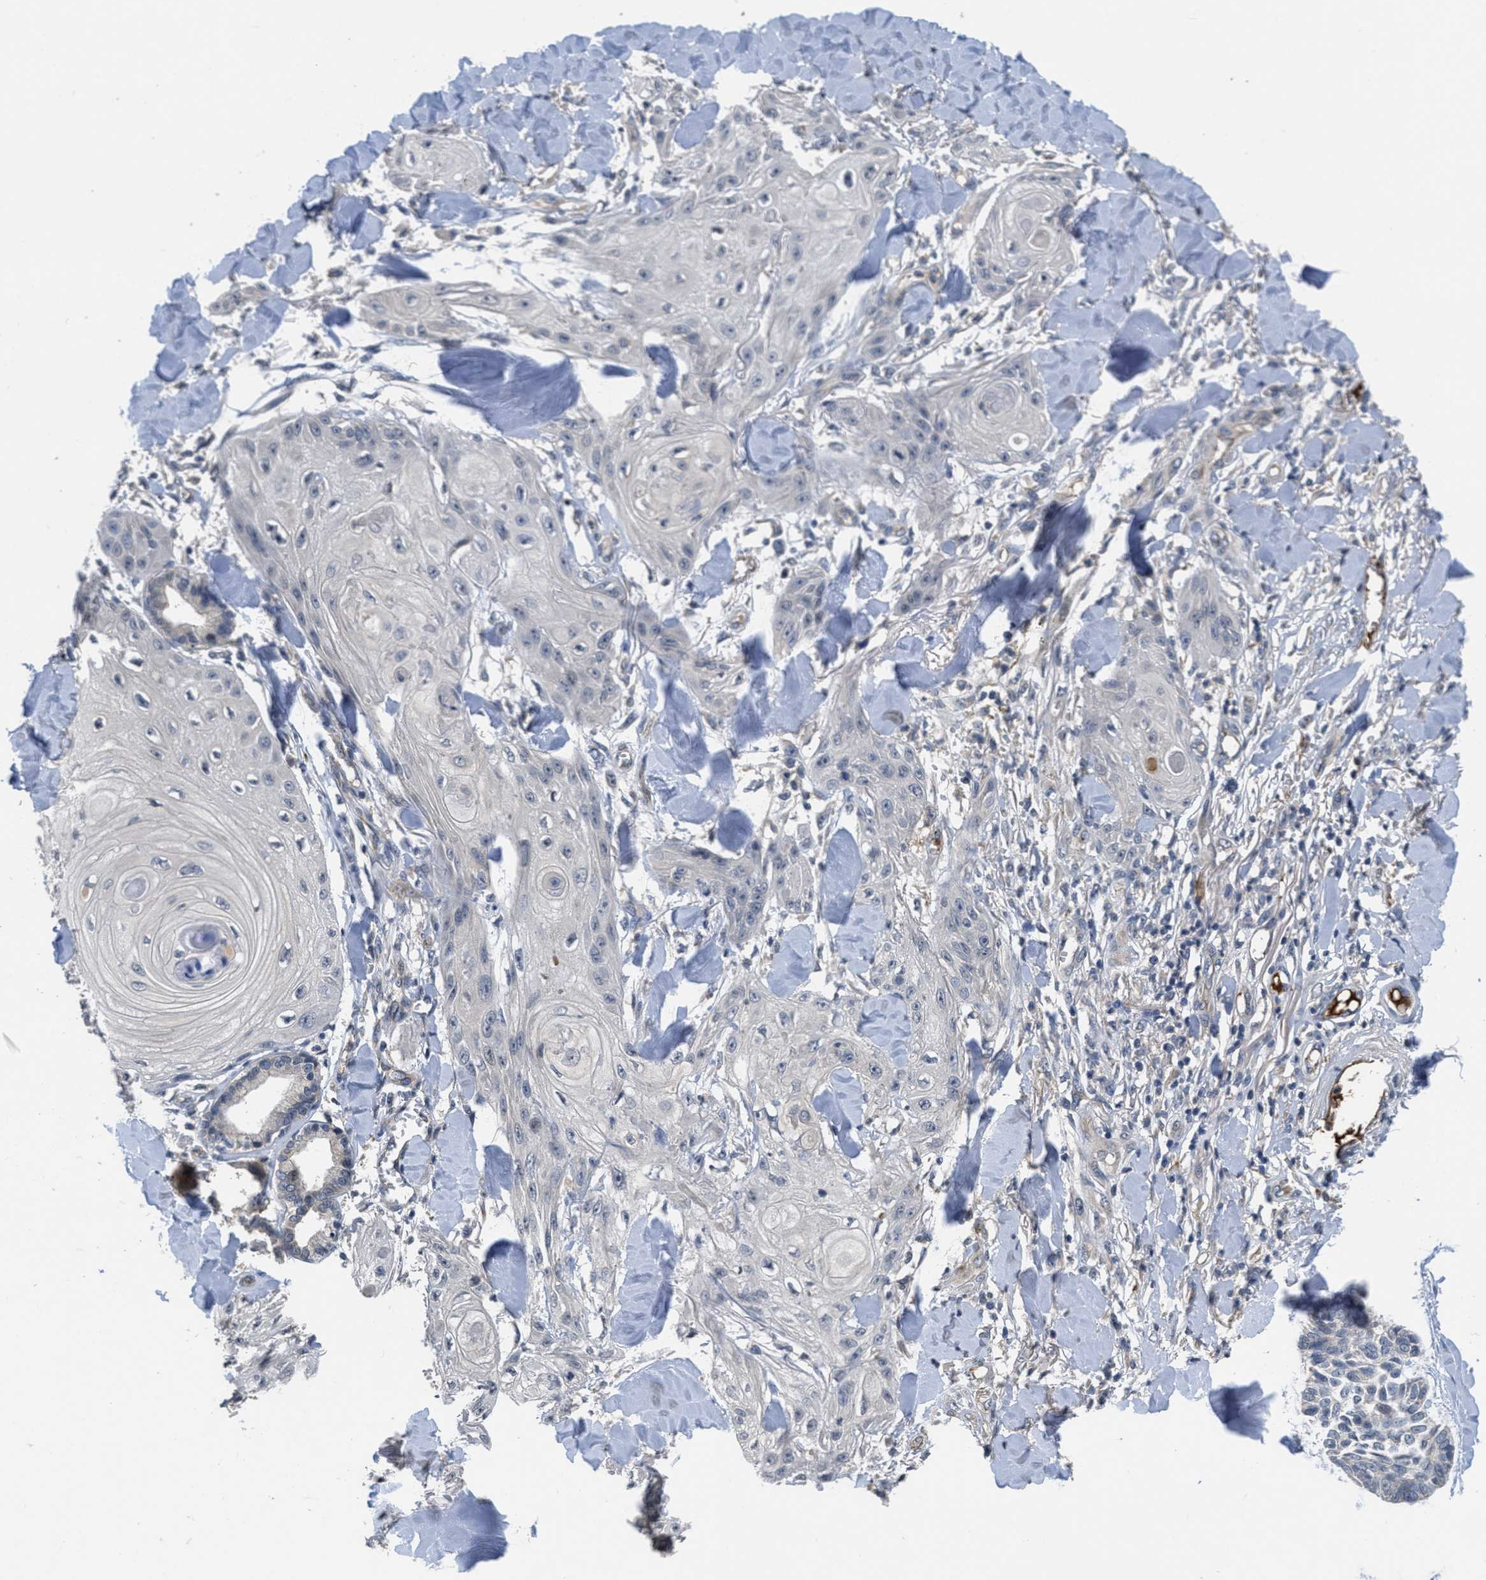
{"staining": {"intensity": "negative", "quantity": "none", "location": "none"}, "tissue": "skin cancer", "cell_type": "Tumor cells", "image_type": "cancer", "snomed": [{"axis": "morphology", "description": "Squamous cell carcinoma, NOS"}, {"axis": "topography", "description": "Skin"}], "caption": "Image shows no significant protein staining in tumor cells of squamous cell carcinoma (skin). (DAB IHC with hematoxylin counter stain).", "gene": "ANGPT1", "patient": {"sex": "male", "age": 74}}